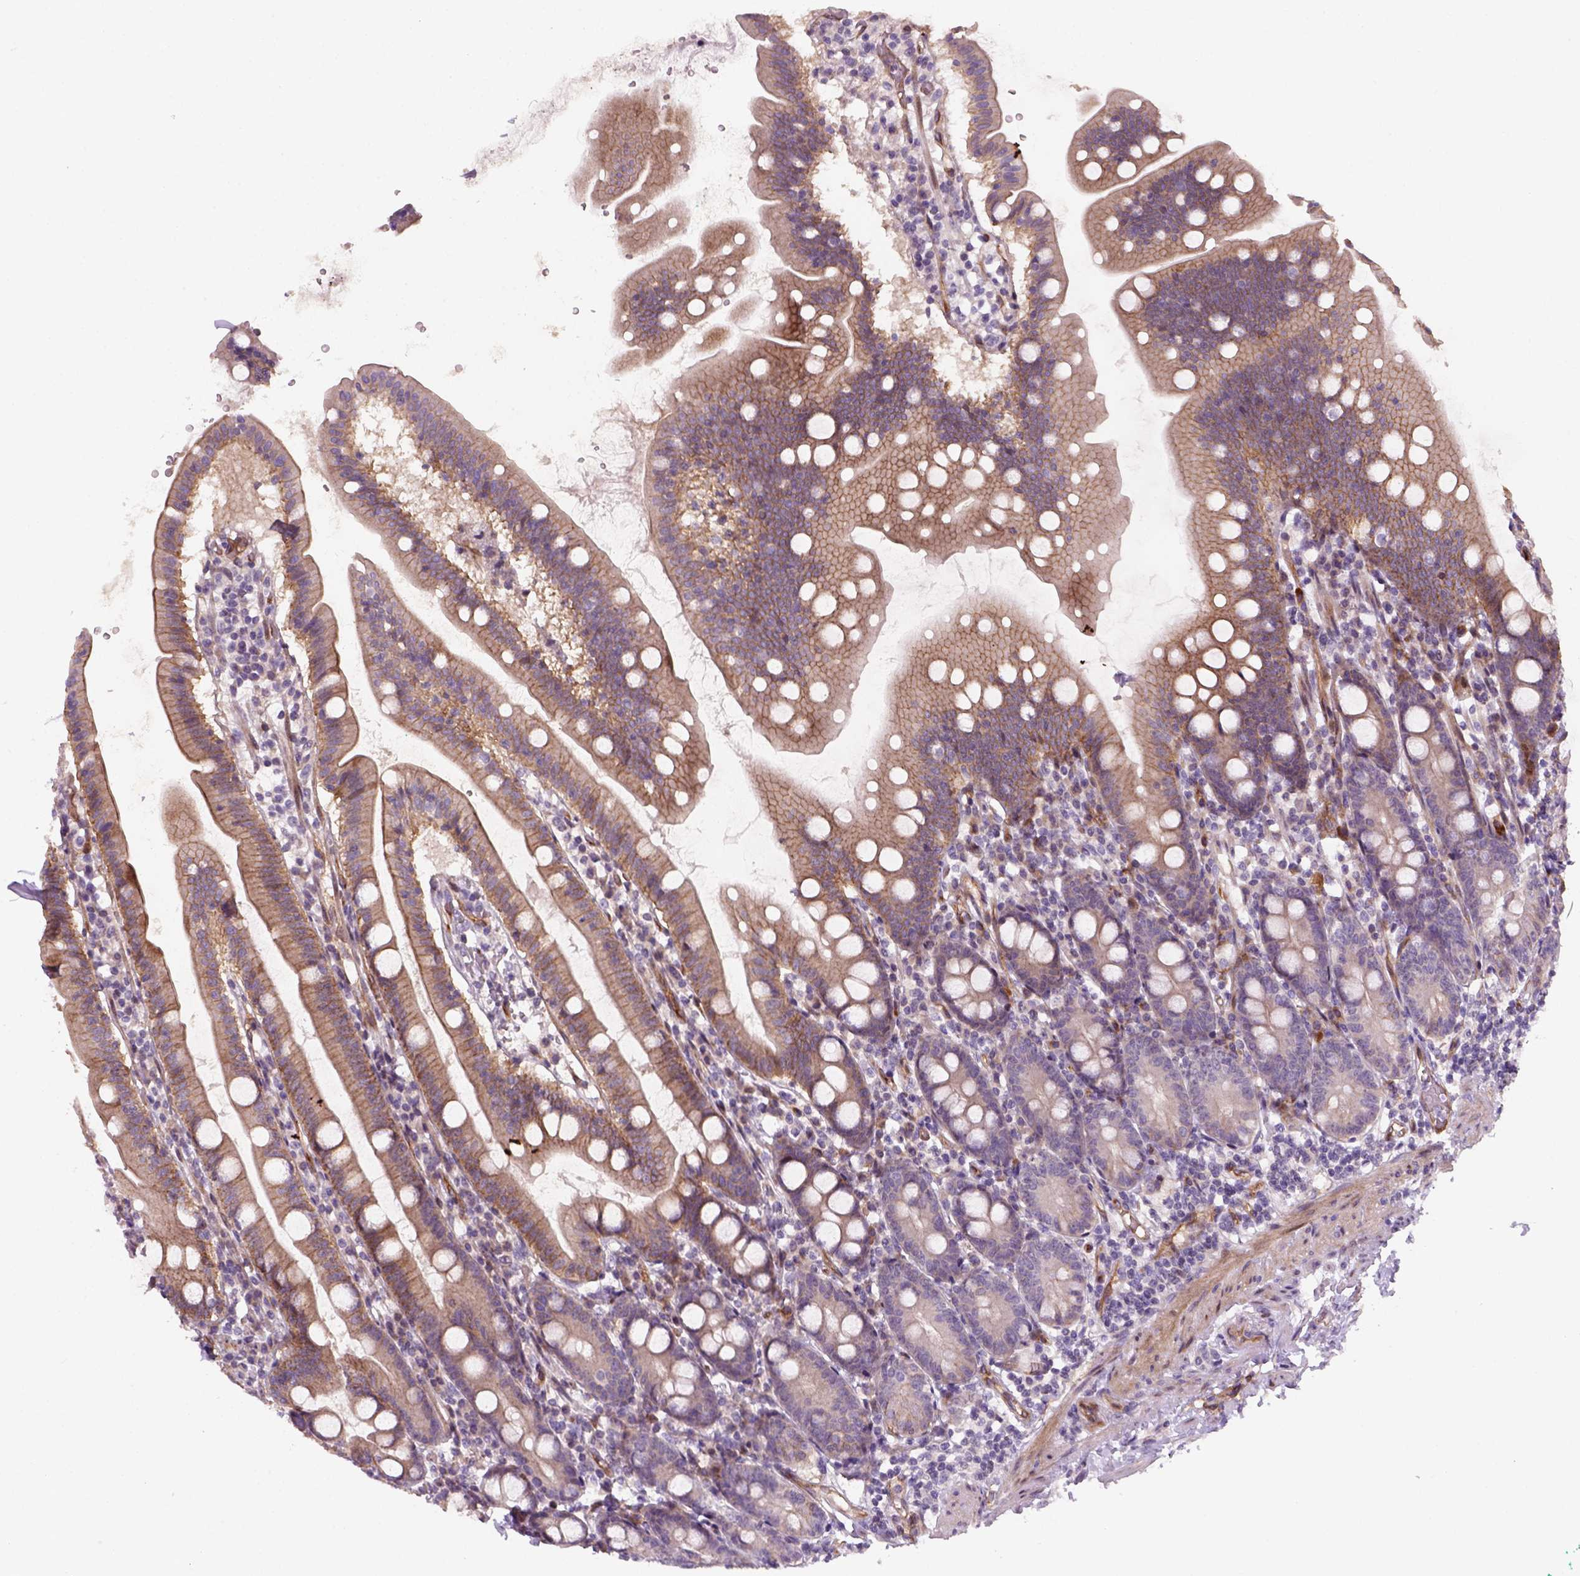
{"staining": {"intensity": "moderate", "quantity": ">75%", "location": "cytoplasmic/membranous"}, "tissue": "duodenum", "cell_type": "Glandular cells", "image_type": "normal", "snomed": [{"axis": "morphology", "description": "Normal tissue, NOS"}, {"axis": "topography", "description": "Duodenum"}], "caption": "Moderate cytoplasmic/membranous staining for a protein is appreciated in about >75% of glandular cells of benign duodenum using immunohistochemistry (IHC).", "gene": "VSTM5", "patient": {"sex": "female", "age": 67}}